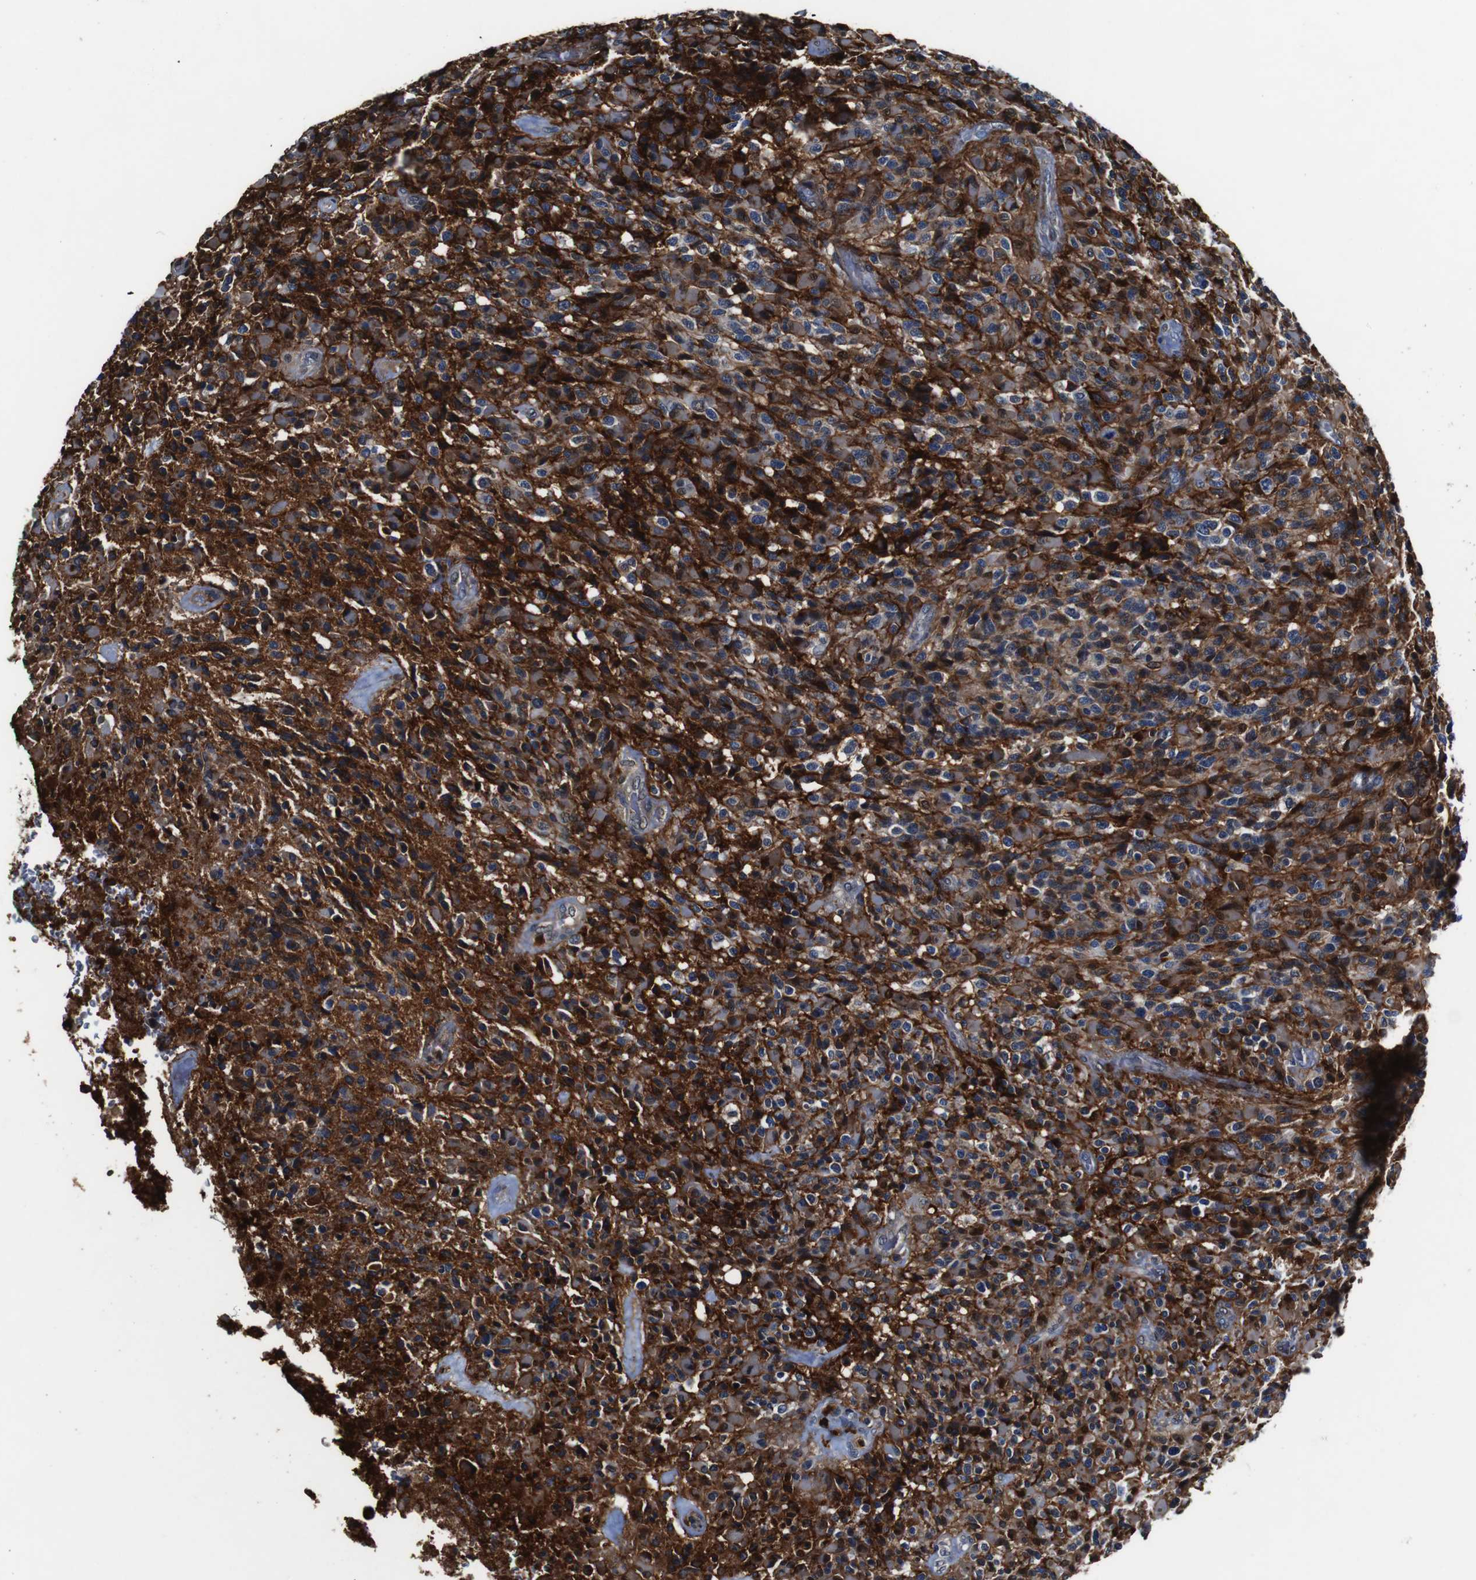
{"staining": {"intensity": "strong", "quantity": "<25%", "location": "cytoplasmic/membranous"}, "tissue": "glioma", "cell_type": "Tumor cells", "image_type": "cancer", "snomed": [{"axis": "morphology", "description": "Glioma, malignant, High grade"}, {"axis": "topography", "description": "Brain"}], "caption": "Immunohistochemical staining of human malignant high-grade glioma shows medium levels of strong cytoplasmic/membranous expression in about <25% of tumor cells. (Brightfield microscopy of DAB IHC at high magnification).", "gene": "ANXA1", "patient": {"sex": "male", "age": 71}}